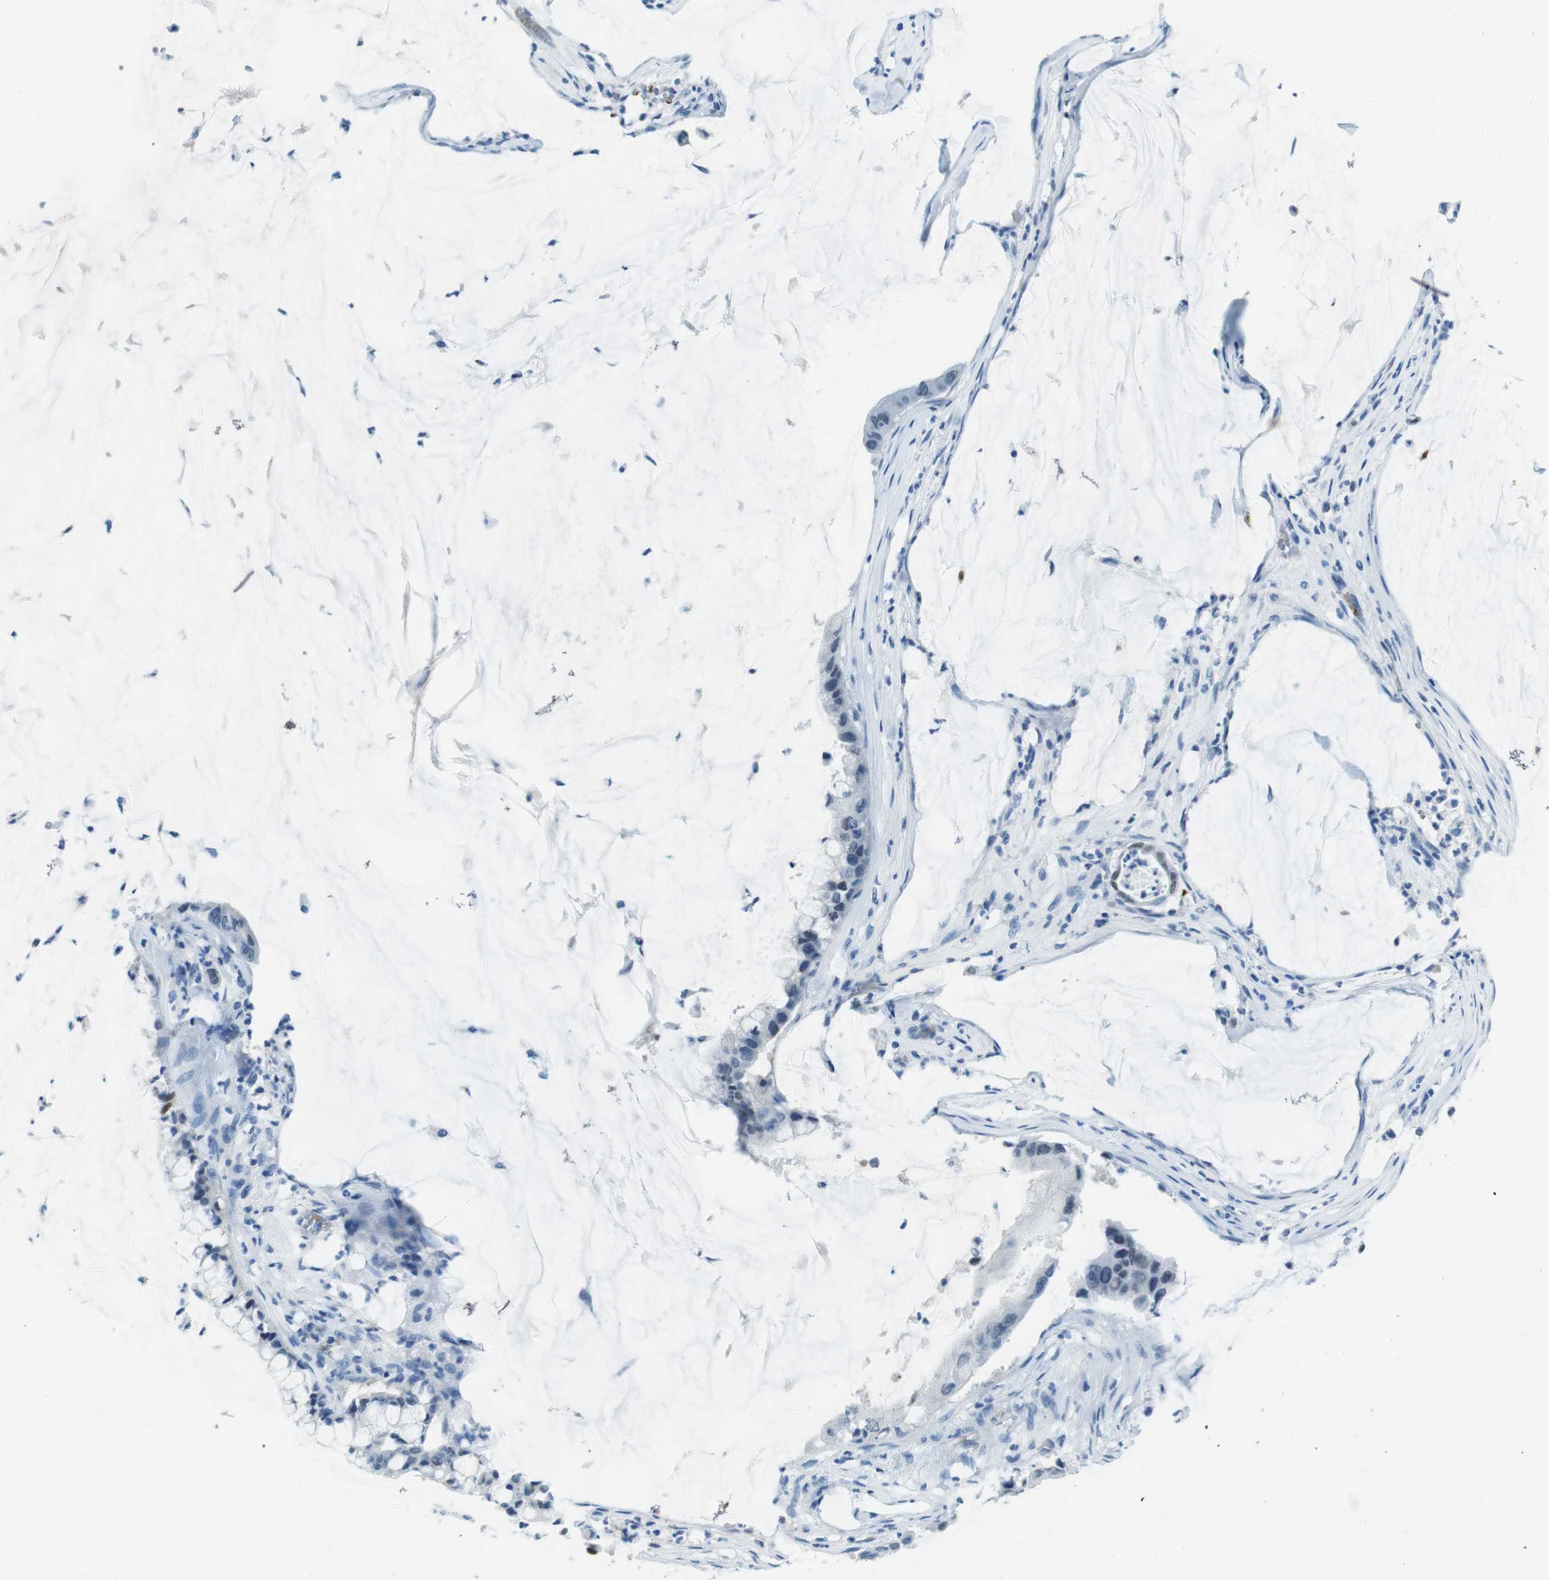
{"staining": {"intensity": "negative", "quantity": "none", "location": "none"}, "tissue": "pancreatic cancer", "cell_type": "Tumor cells", "image_type": "cancer", "snomed": [{"axis": "morphology", "description": "Adenocarcinoma, NOS"}, {"axis": "topography", "description": "Pancreas"}], "caption": "Tumor cells show no significant protein staining in adenocarcinoma (pancreatic).", "gene": "TFAP2C", "patient": {"sex": "male", "age": 41}}